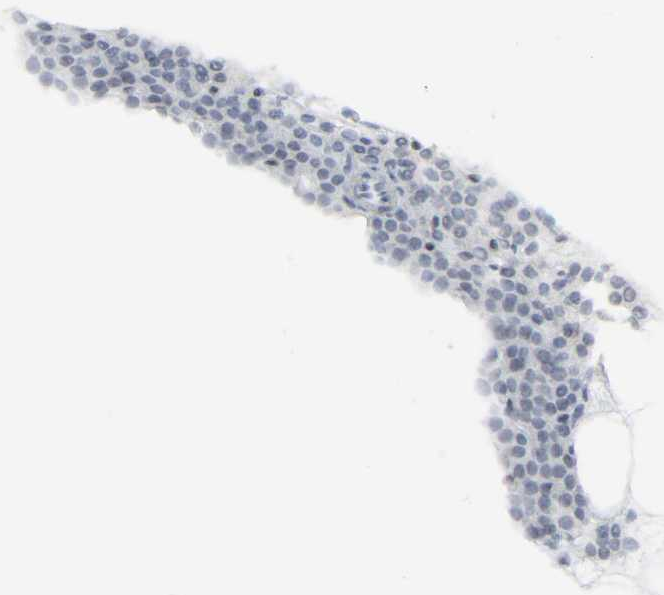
{"staining": {"intensity": "negative", "quantity": "none", "location": "none"}, "tissue": "parathyroid gland", "cell_type": "Glandular cells", "image_type": "normal", "snomed": [{"axis": "morphology", "description": "Normal tissue, NOS"}, {"axis": "topography", "description": "Parathyroid gland"}], "caption": "The immunohistochemistry micrograph has no significant positivity in glandular cells of parathyroid gland.", "gene": "ZBTB16", "patient": {"sex": "male", "age": 24}}